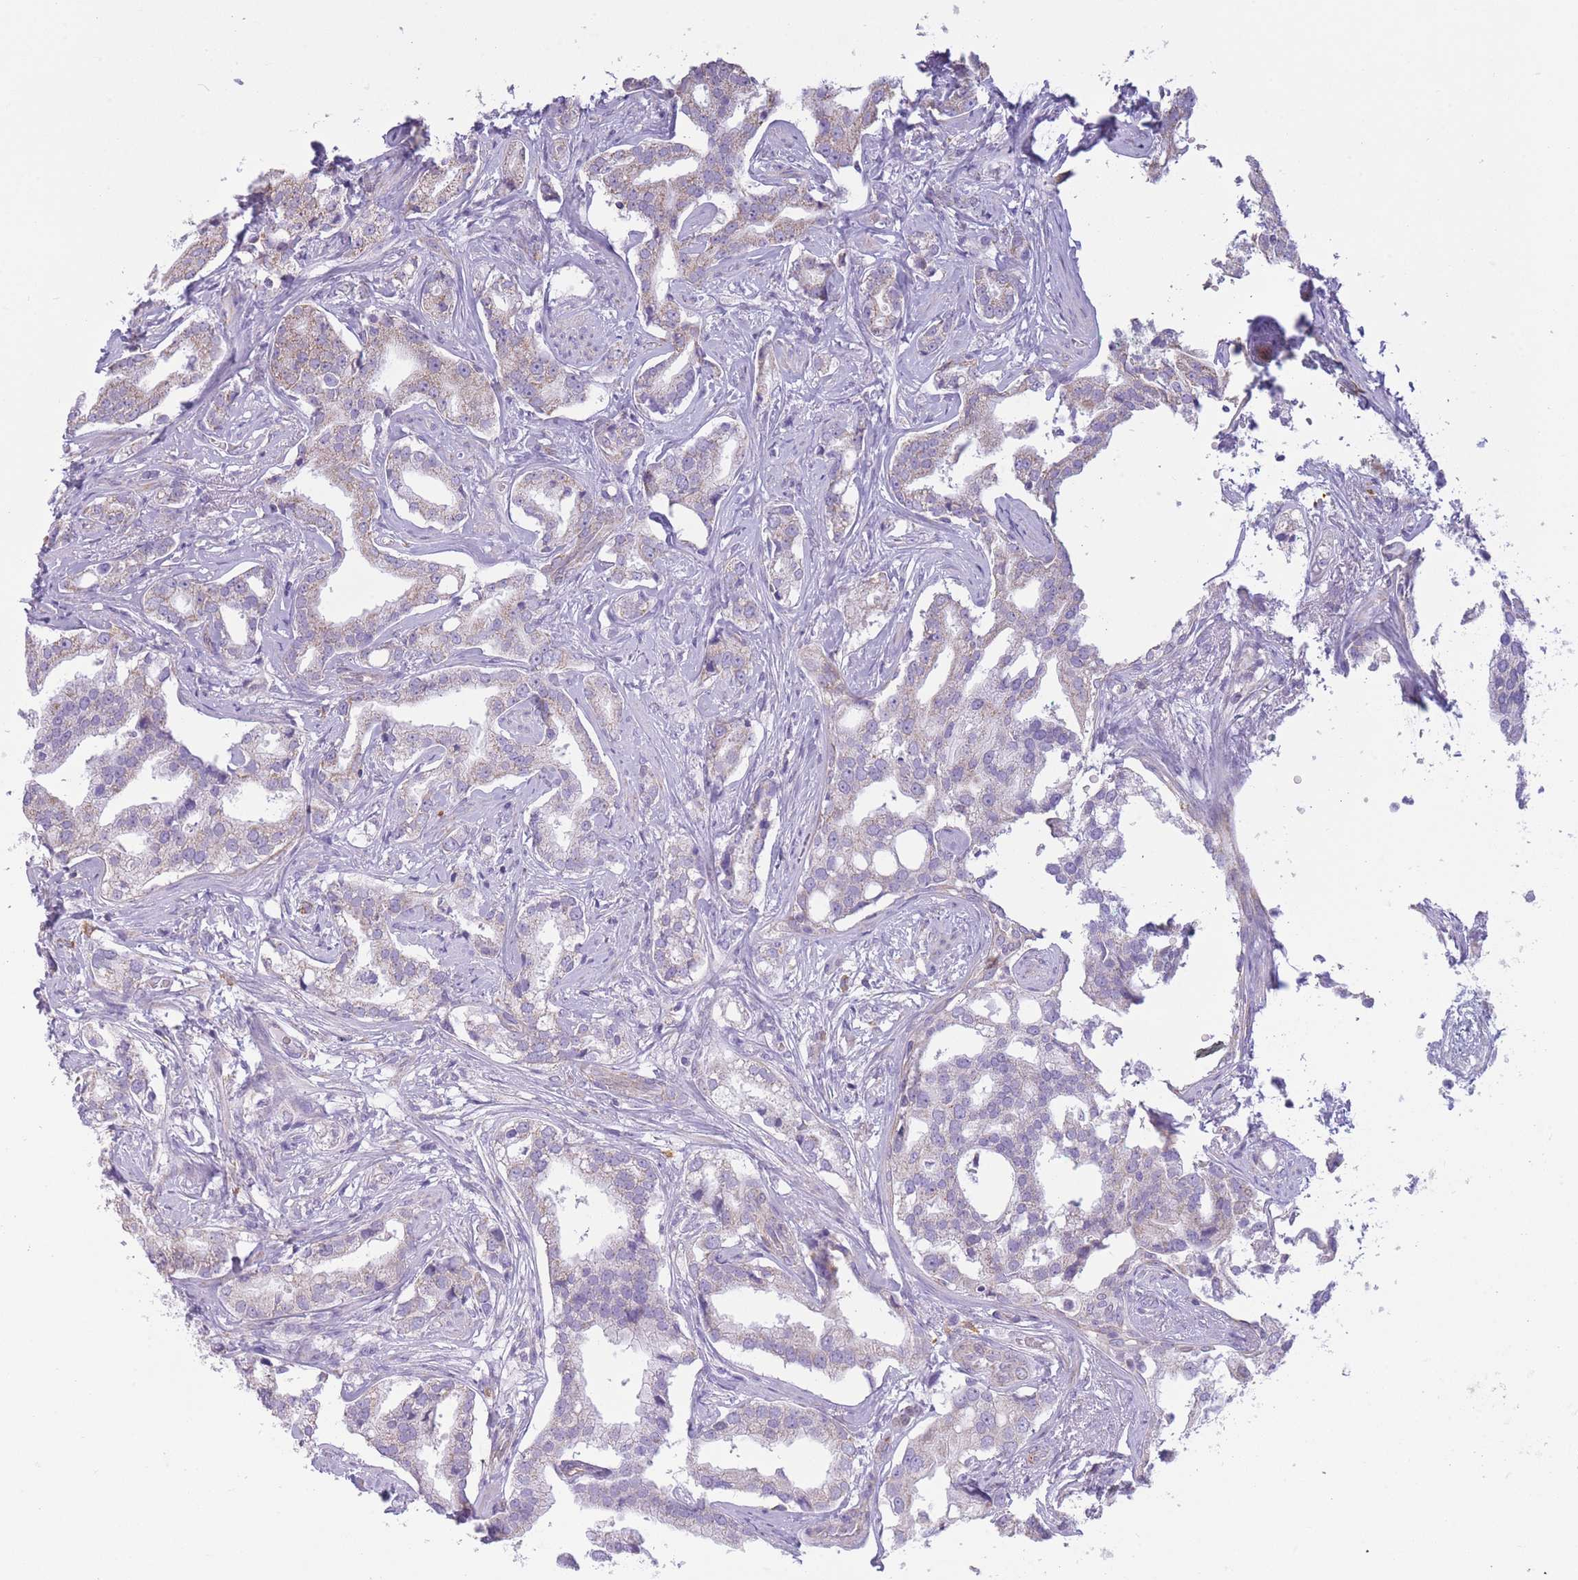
{"staining": {"intensity": "negative", "quantity": "none", "location": "none"}, "tissue": "prostate cancer", "cell_type": "Tumor cells", "image_type": "cancer", "snomed": [{"axis": "morphology", "description": "Adenocarcinoma, High grade"}, {"axis": "topography", "description": "Prostate"}], "caption": "Immunohistochemistry (IHC) of human adenocarcinoma (high-grade) (prostate) shows no positivity in tumor cells. (Brightfield microscopy of DAB (3,3'-diaminobenzidine) immunohistochemistry (IHC) at high magnification).", "gene": "PDHA1", "patient": {"sex": "male", "age": 67}}